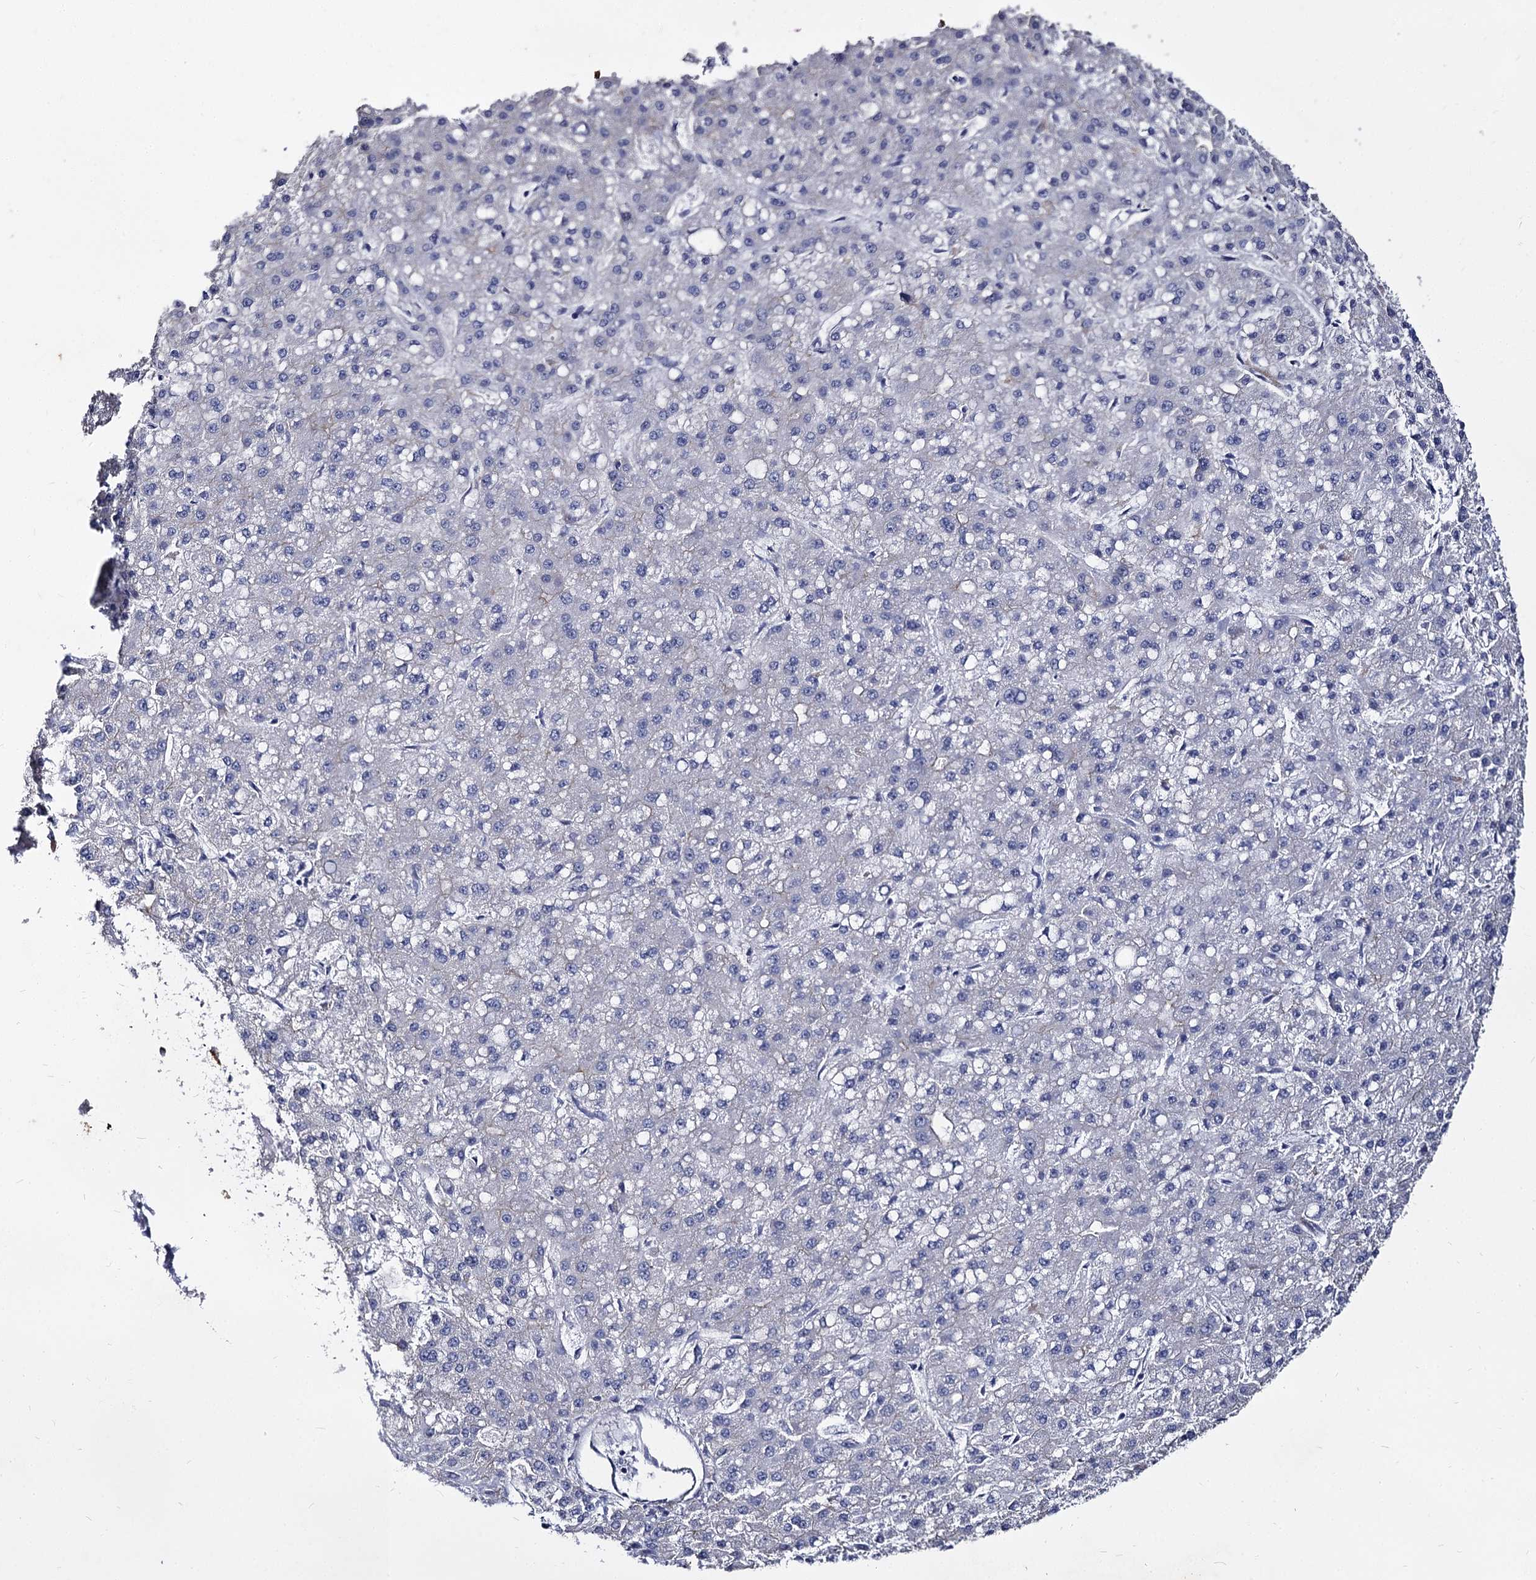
{"staining": {"intensity": "negative", "quantity": "none", "location": "none"}, "tissue": "liver cancer", "cell_type": "Tumor cells", "image_type": "cancer", "snomed": [{"axis": "morphology", "description": "Carcinoma, Hepatocellular, NOS"}, {"axis": "topography", "description": "Liver"}], "caption": "Liver cancer was stained to show a protein in brown. There is no significant expression in tumor cells. The staining was performed using DAB (3,3'-diaminobenzidine) to visualize the protein expression in brown, while the nuclei were stained in blue with hematoxylin (Magnification: 20x).", "gene": "CBFB", "patient": {"sex": "male", "age": 67}}